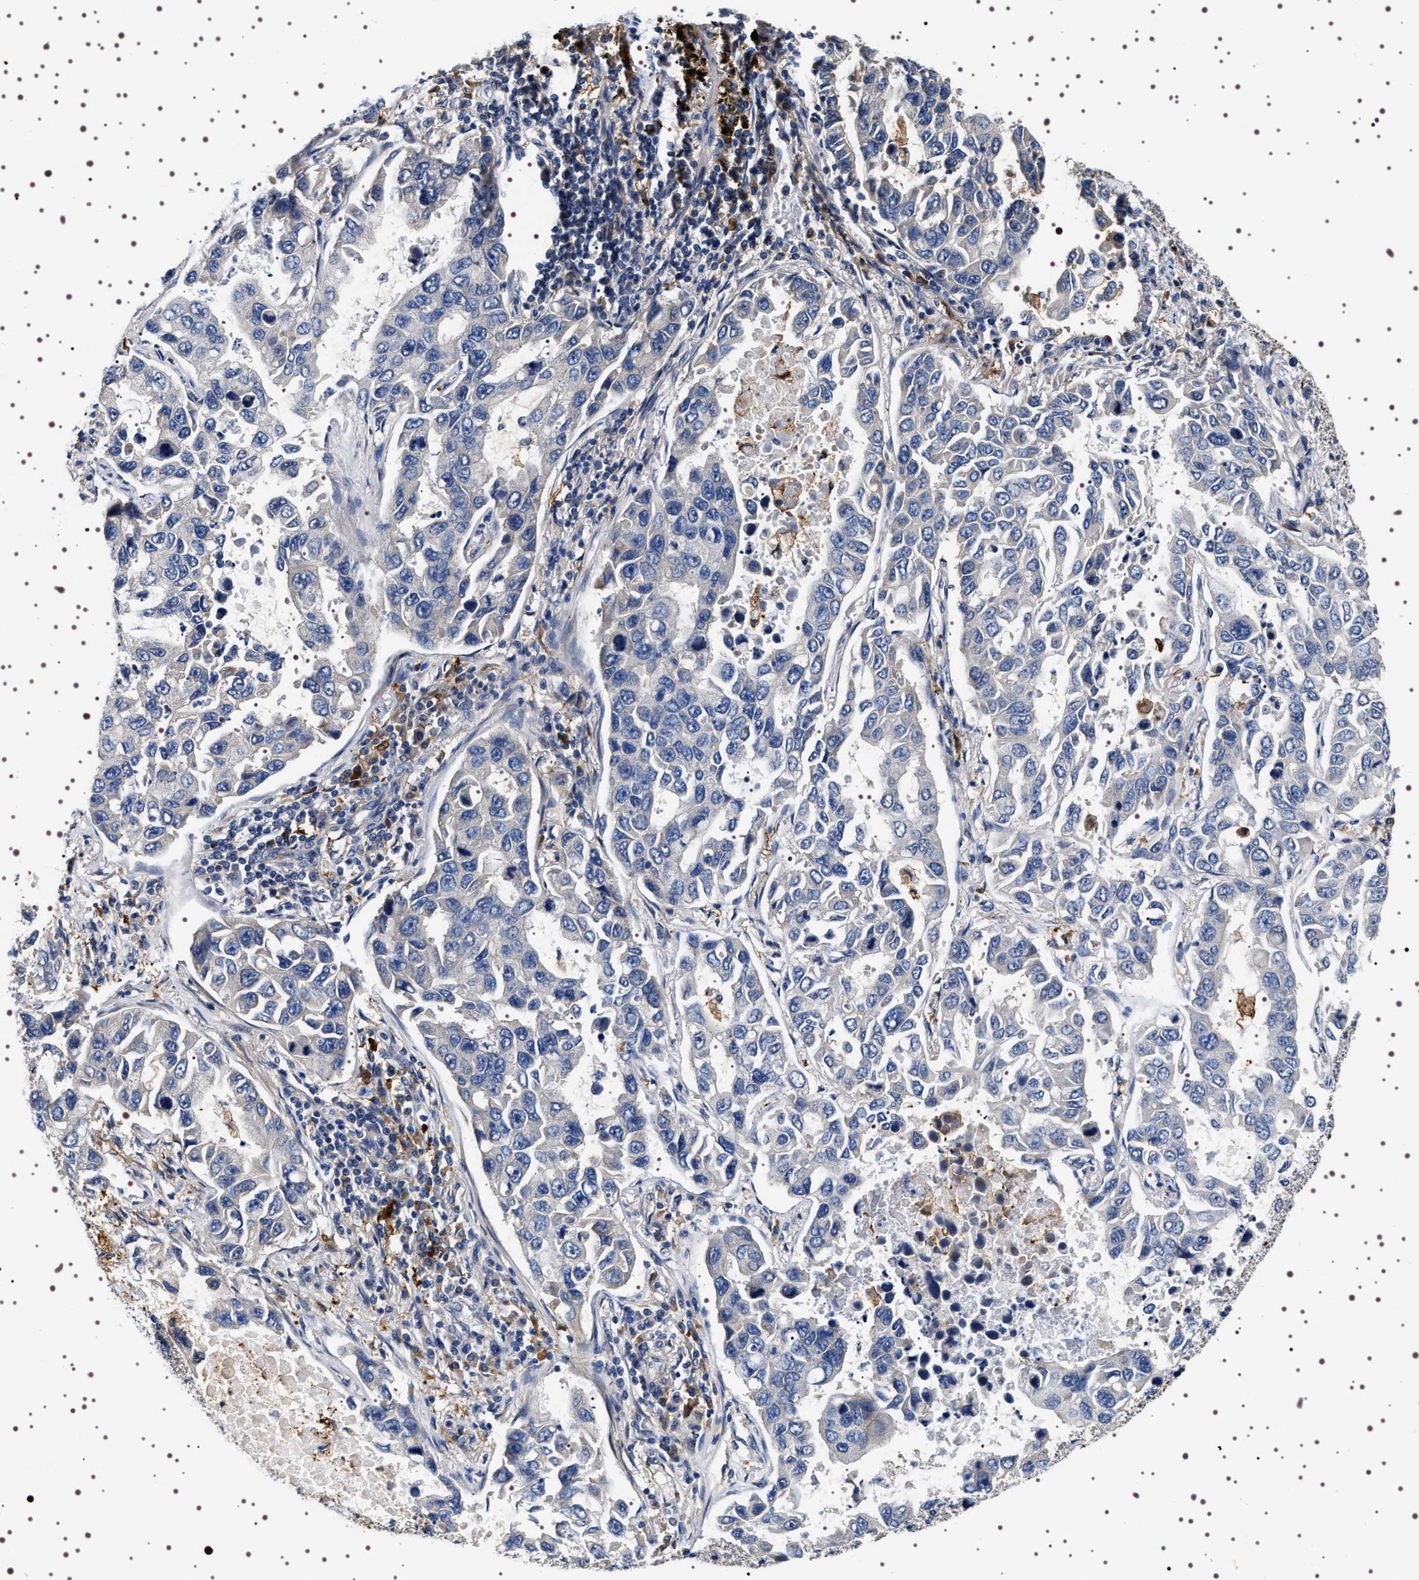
{"staining": {"intensity": "negative", "quantity": "none", "location": "none"}, "tissue": "lung cancer", "cell_type": "Tumor cells", "image_type": "cancer", "snomed": [{"axis": "morphology", "description": "Adenocarcinoma, NOS"}, {"axis": "topography", "description": "Lung"}], "caption": "There is no significant positivity in tumor cells of adenocarcinoma (lung).", "gene": "ALPL", "patient": {"sex": "male", "age": 64}}